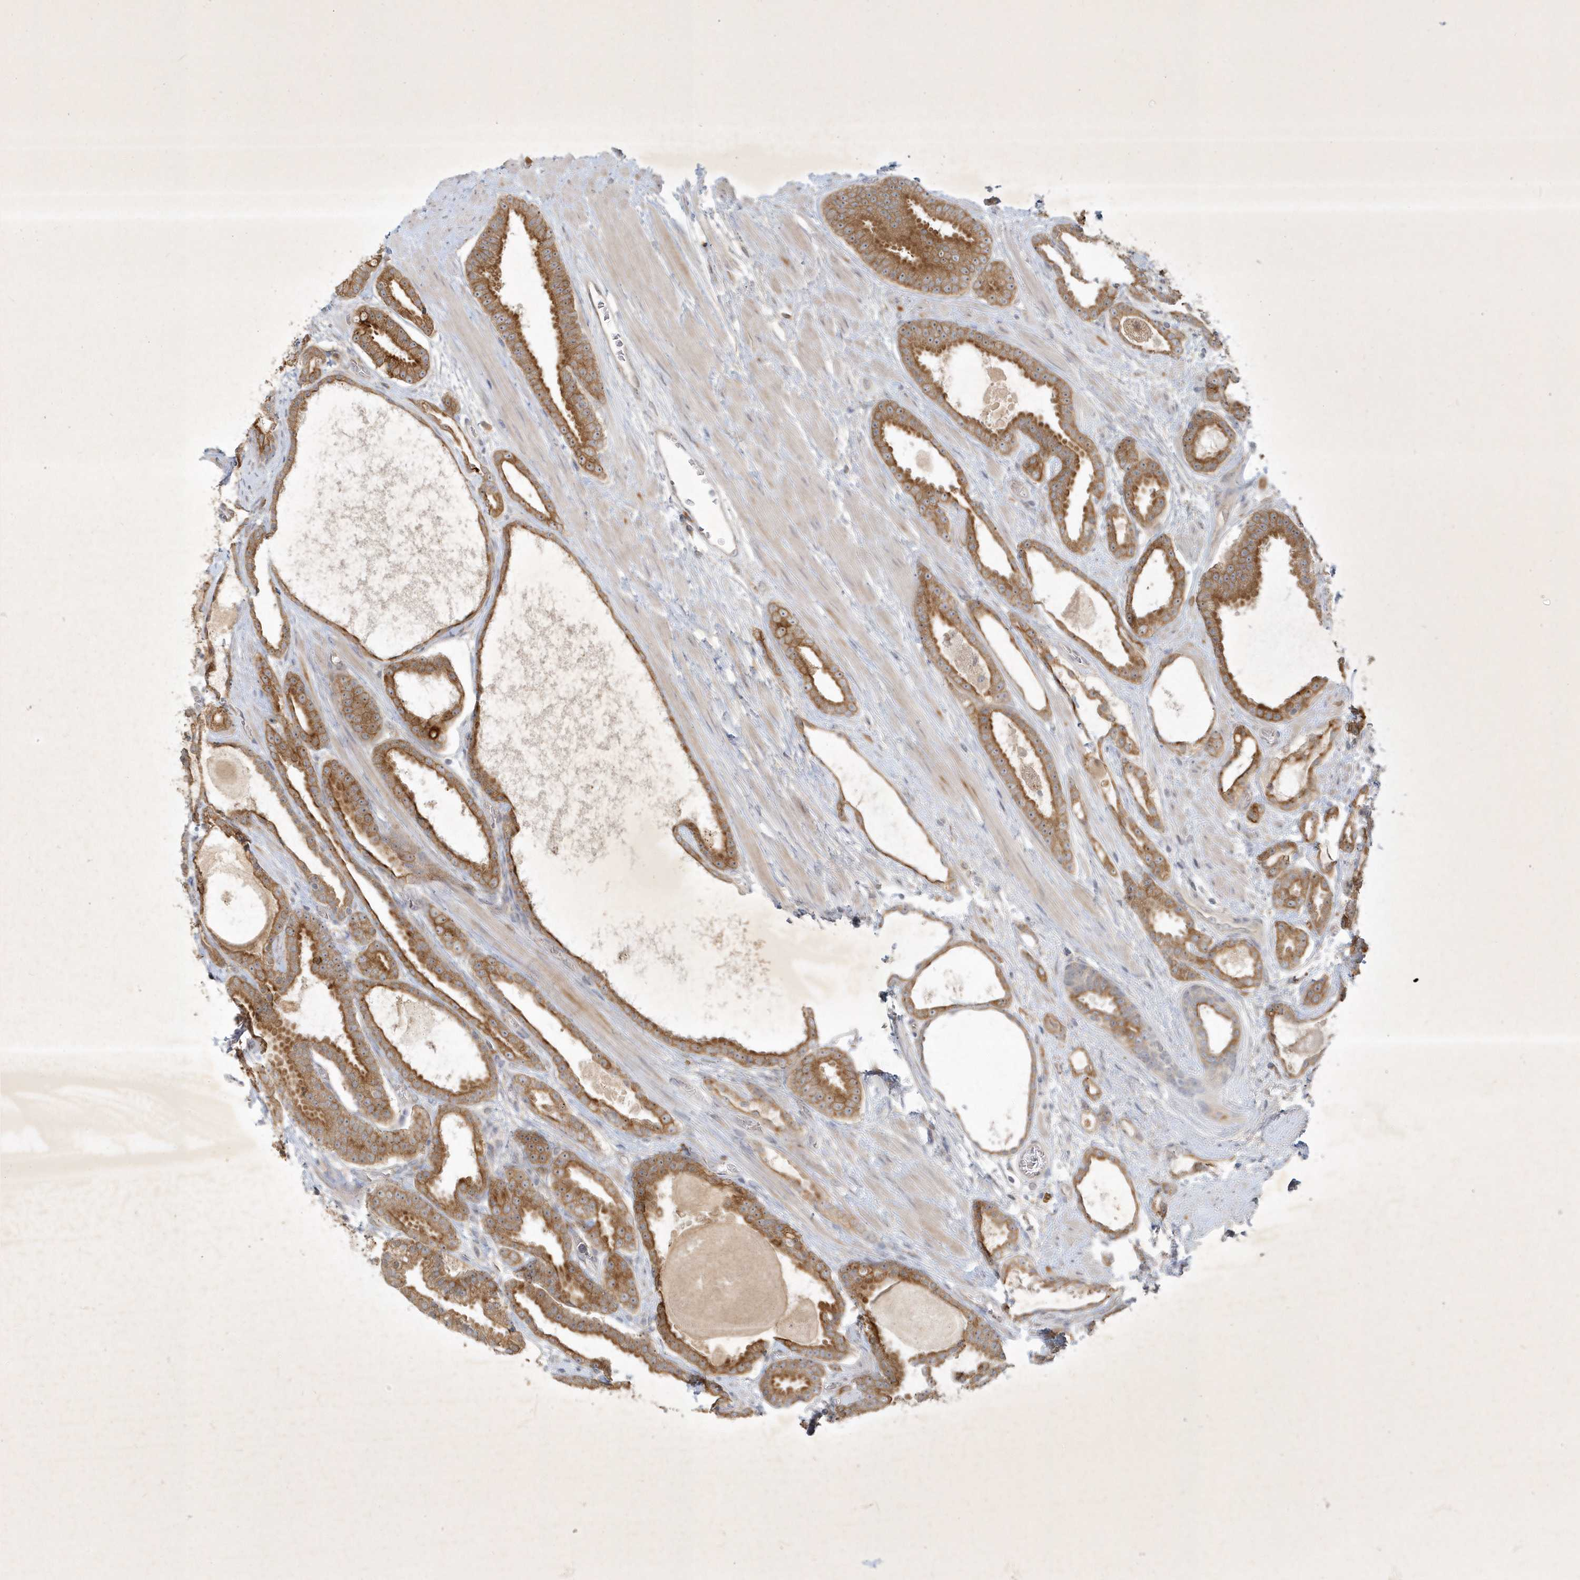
{"staining": {"intensity": "moderate", "quantity": ">75%", "location": "cytoplasmic/membranous"}, "tissue": "prostate cancer", "cell_type": "Tumor cells", "image_type": "cancer", "snomed": [{"axis": "morphology", "description": "Adenocarcinoma, High grade"}, {"axis": "topography", "description": "Prostate"}], "caption": "A photomicrograph of human prostate high-grade adenocarcinoma stained for a protein exhibits moderate cytoplasmic/membranous brown staining in tumor cells.", "gene": "BOD1", "patient": {"sex": "male", "age": 60}}